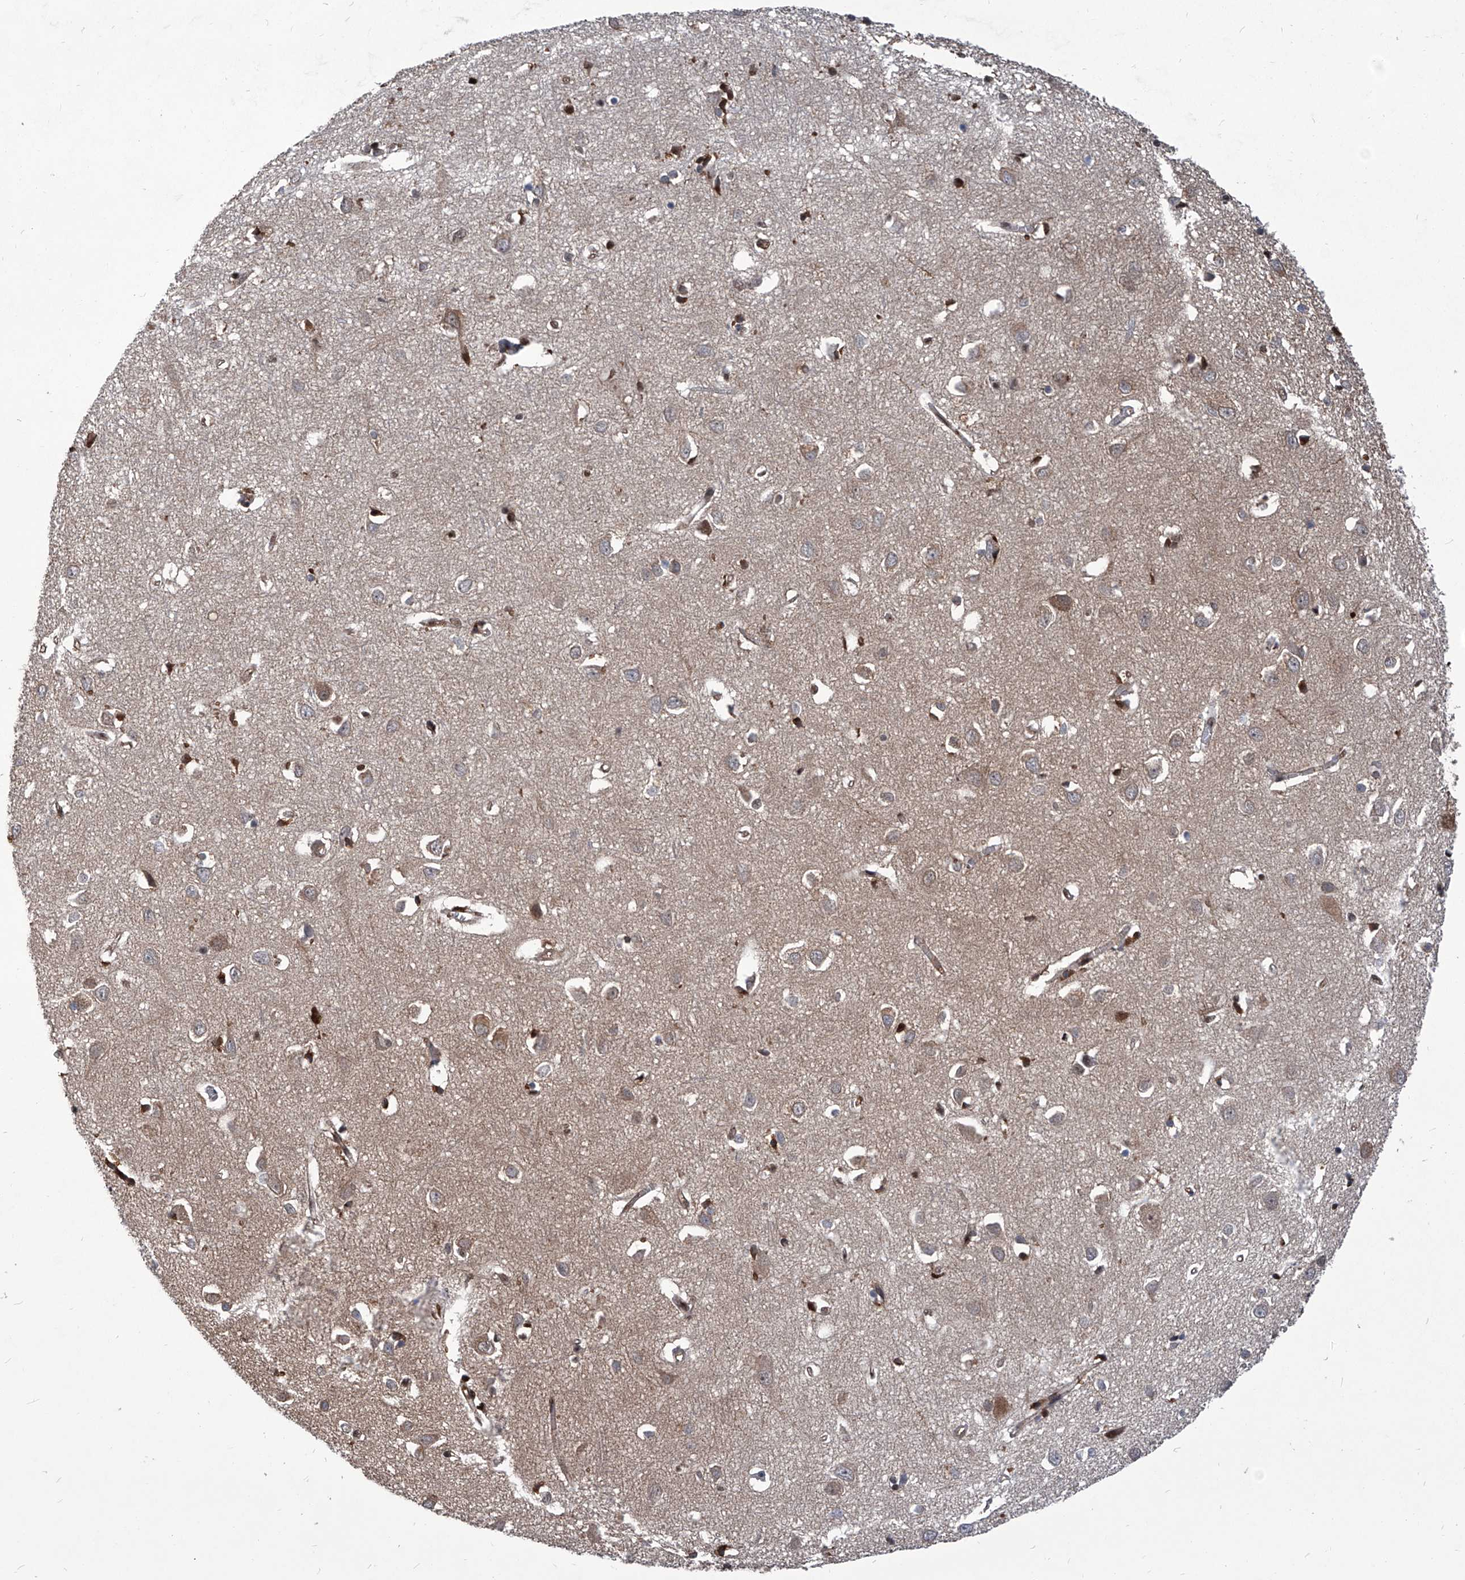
{"staining": {"intensity": "moderate", "quantity": ">75%", "location": "cytoplasmic/membranous"}, "tissue": "cerebral cortex", "cell_type": "Endothelial cells", "image_type": "normal", "snomed": [{"axis": "morphology", "description": "Normal tissue, NOS"}, {"axis": "topography", "description": "Cerebral cortex"}], "caption": "The immunohistochemical stain shows moderate cytoplasmic/membranous expression in endothelial cells of benign cerebral cortex.", "gene": "PSMB1", "patient": {"sex": "female", "age": 64}}